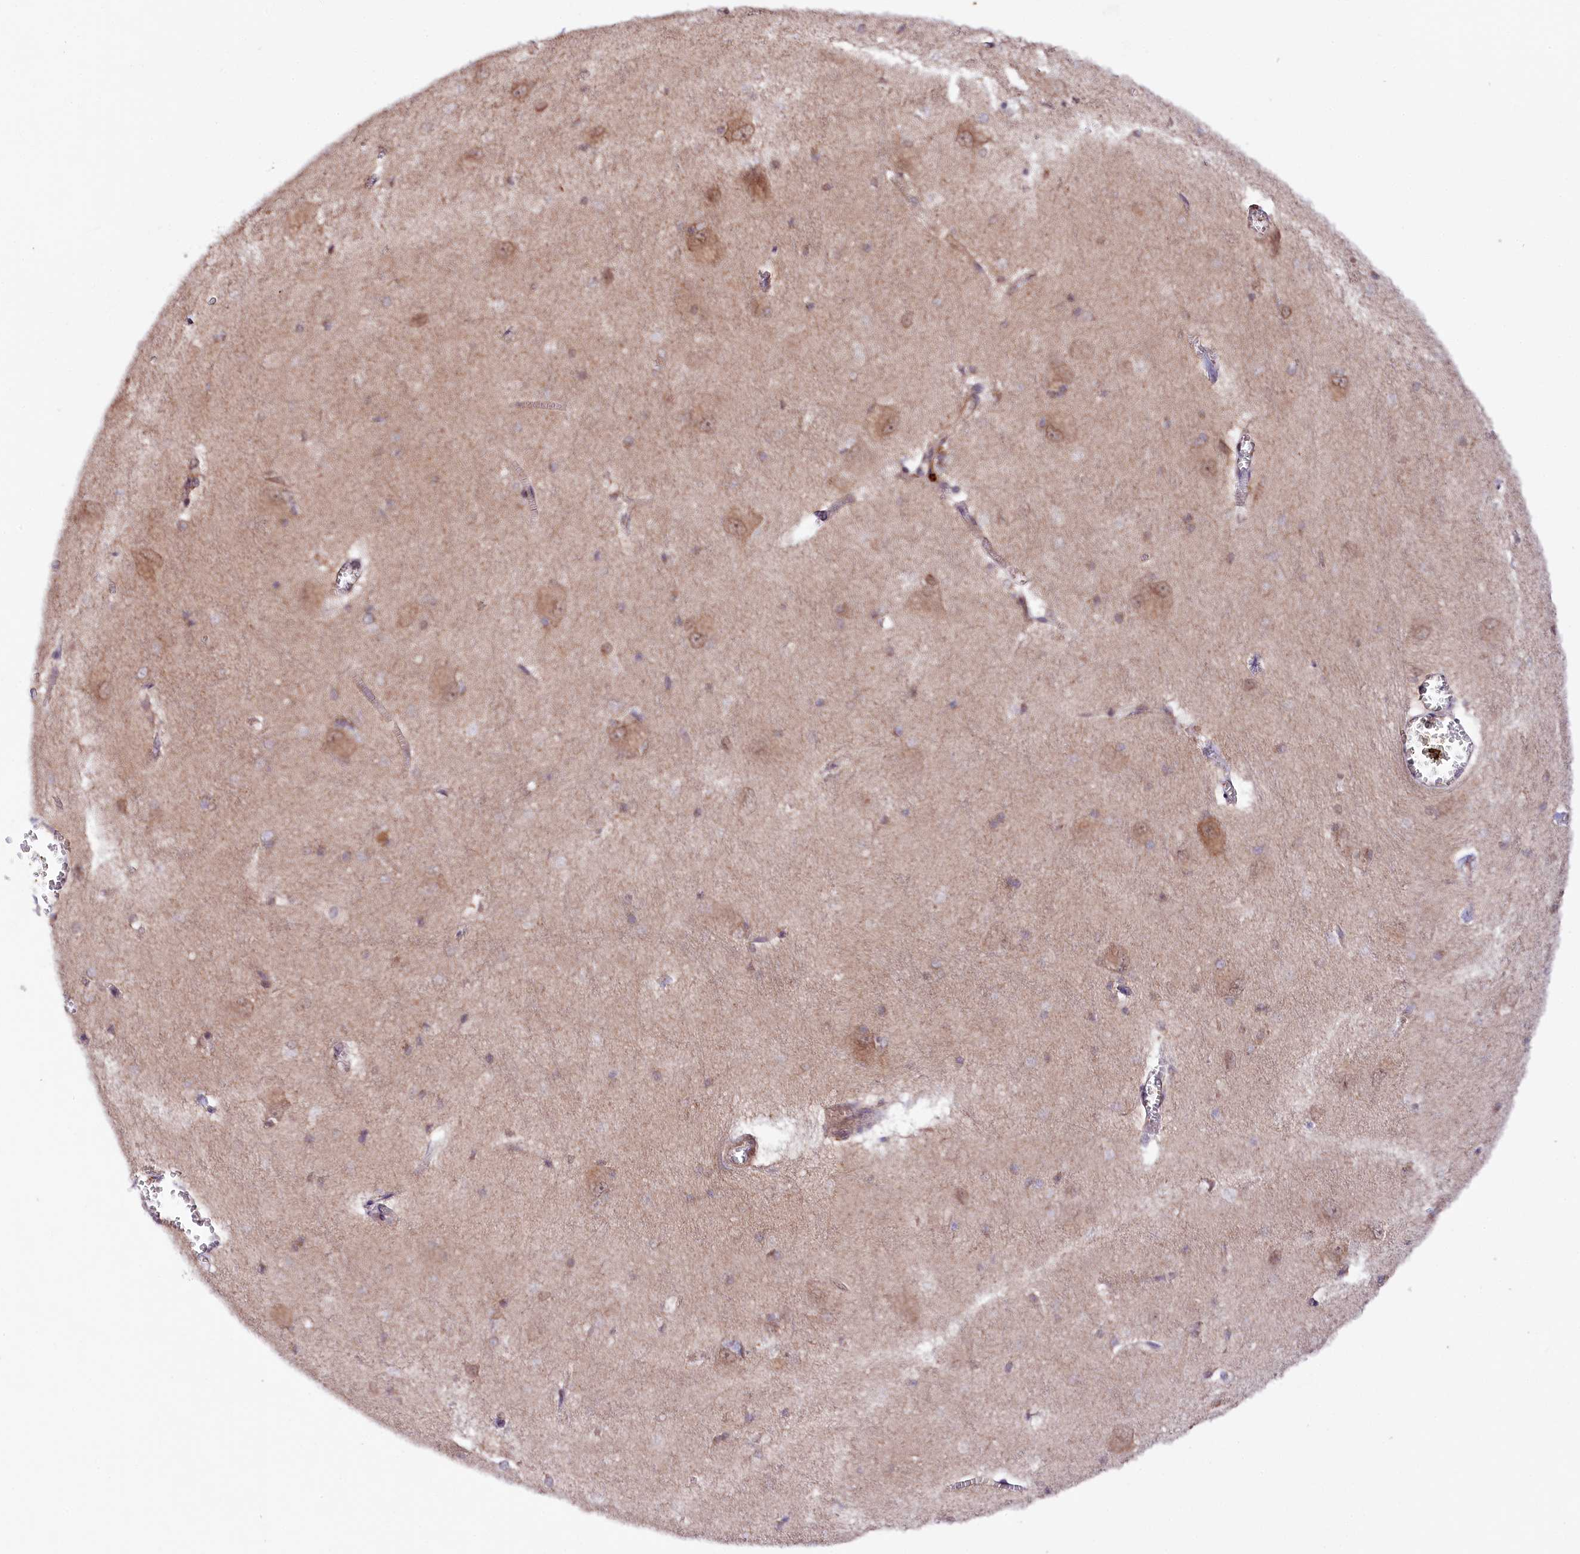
{"staining": {"intensity": "weak", "quantity": "<25%", "location": "cytoplasmic/membranous"}, "tissue": "caudate", "cell_type": "Glial cells", "image_type": "normal", "snomed": [{"axis": "morphology", "description": "Normal tissue, NOS"}, {"axis": "topography", "description": "Lateral ventricle wall"}], "caption": "Immunohistochemistry micrograph of normal caudate stained for a protein (brown), which shows no staining in glial cells.", "gene": "PHLDB1", "patient": {"sex": "male", "age": 37}}